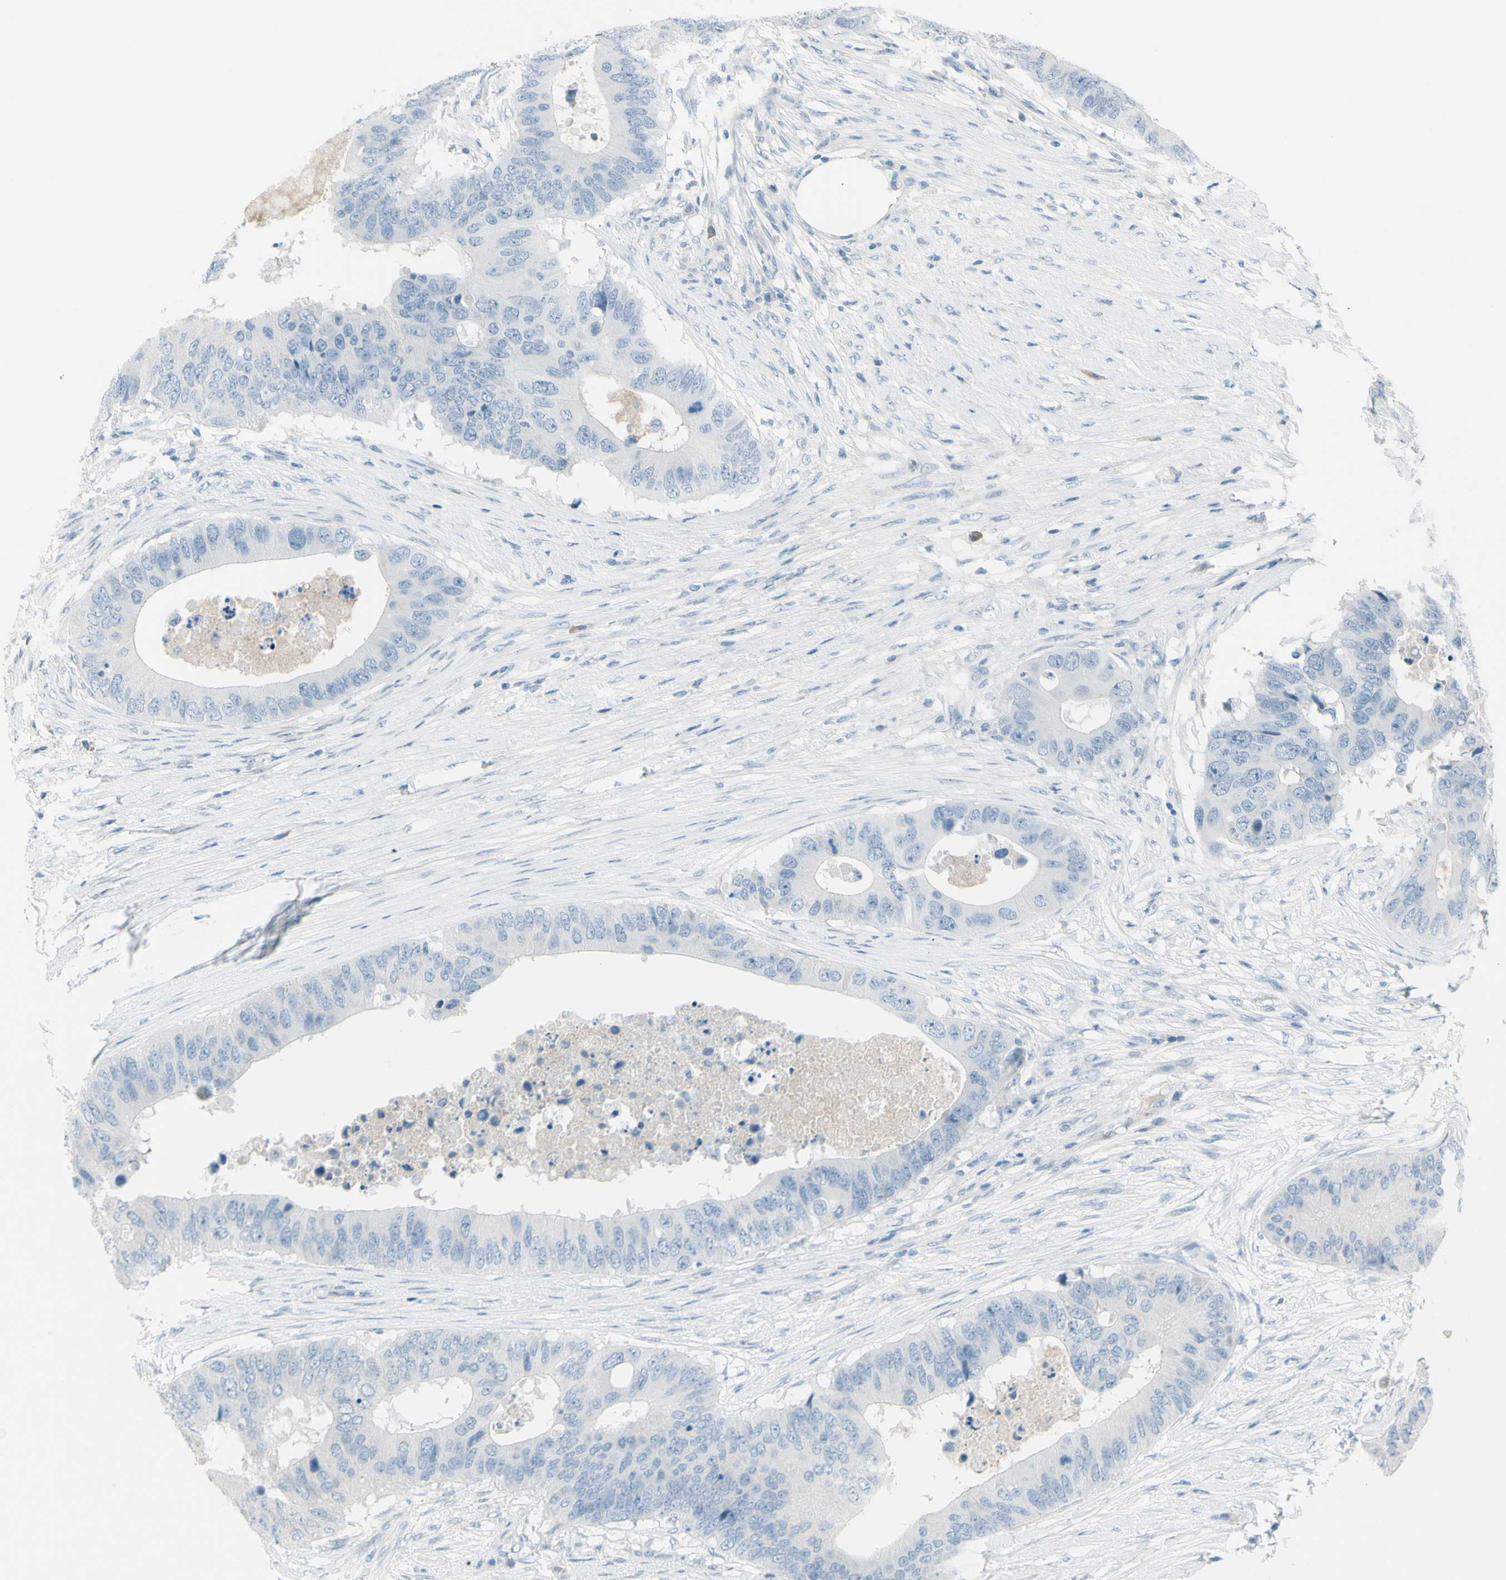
{"staining": {"intensity": "negative", "quantity": "none", "location": "none"}, "tissue": "colorectal cancer", "cell_type": "Tumor cells", "image_type": "cancer", "snomed": [{"axis": "morphology", "description": "Adenocarcinoma, NOS"}, {"axis": "topography", "description": "Colon"}], "caption": "Immunohistochemistry of human colorectal cancer (adenocarcinoma) demonstrates no staining in tumor cells.", "gene": "GPR34", "patient": {"sex": "male", "age": 71}}